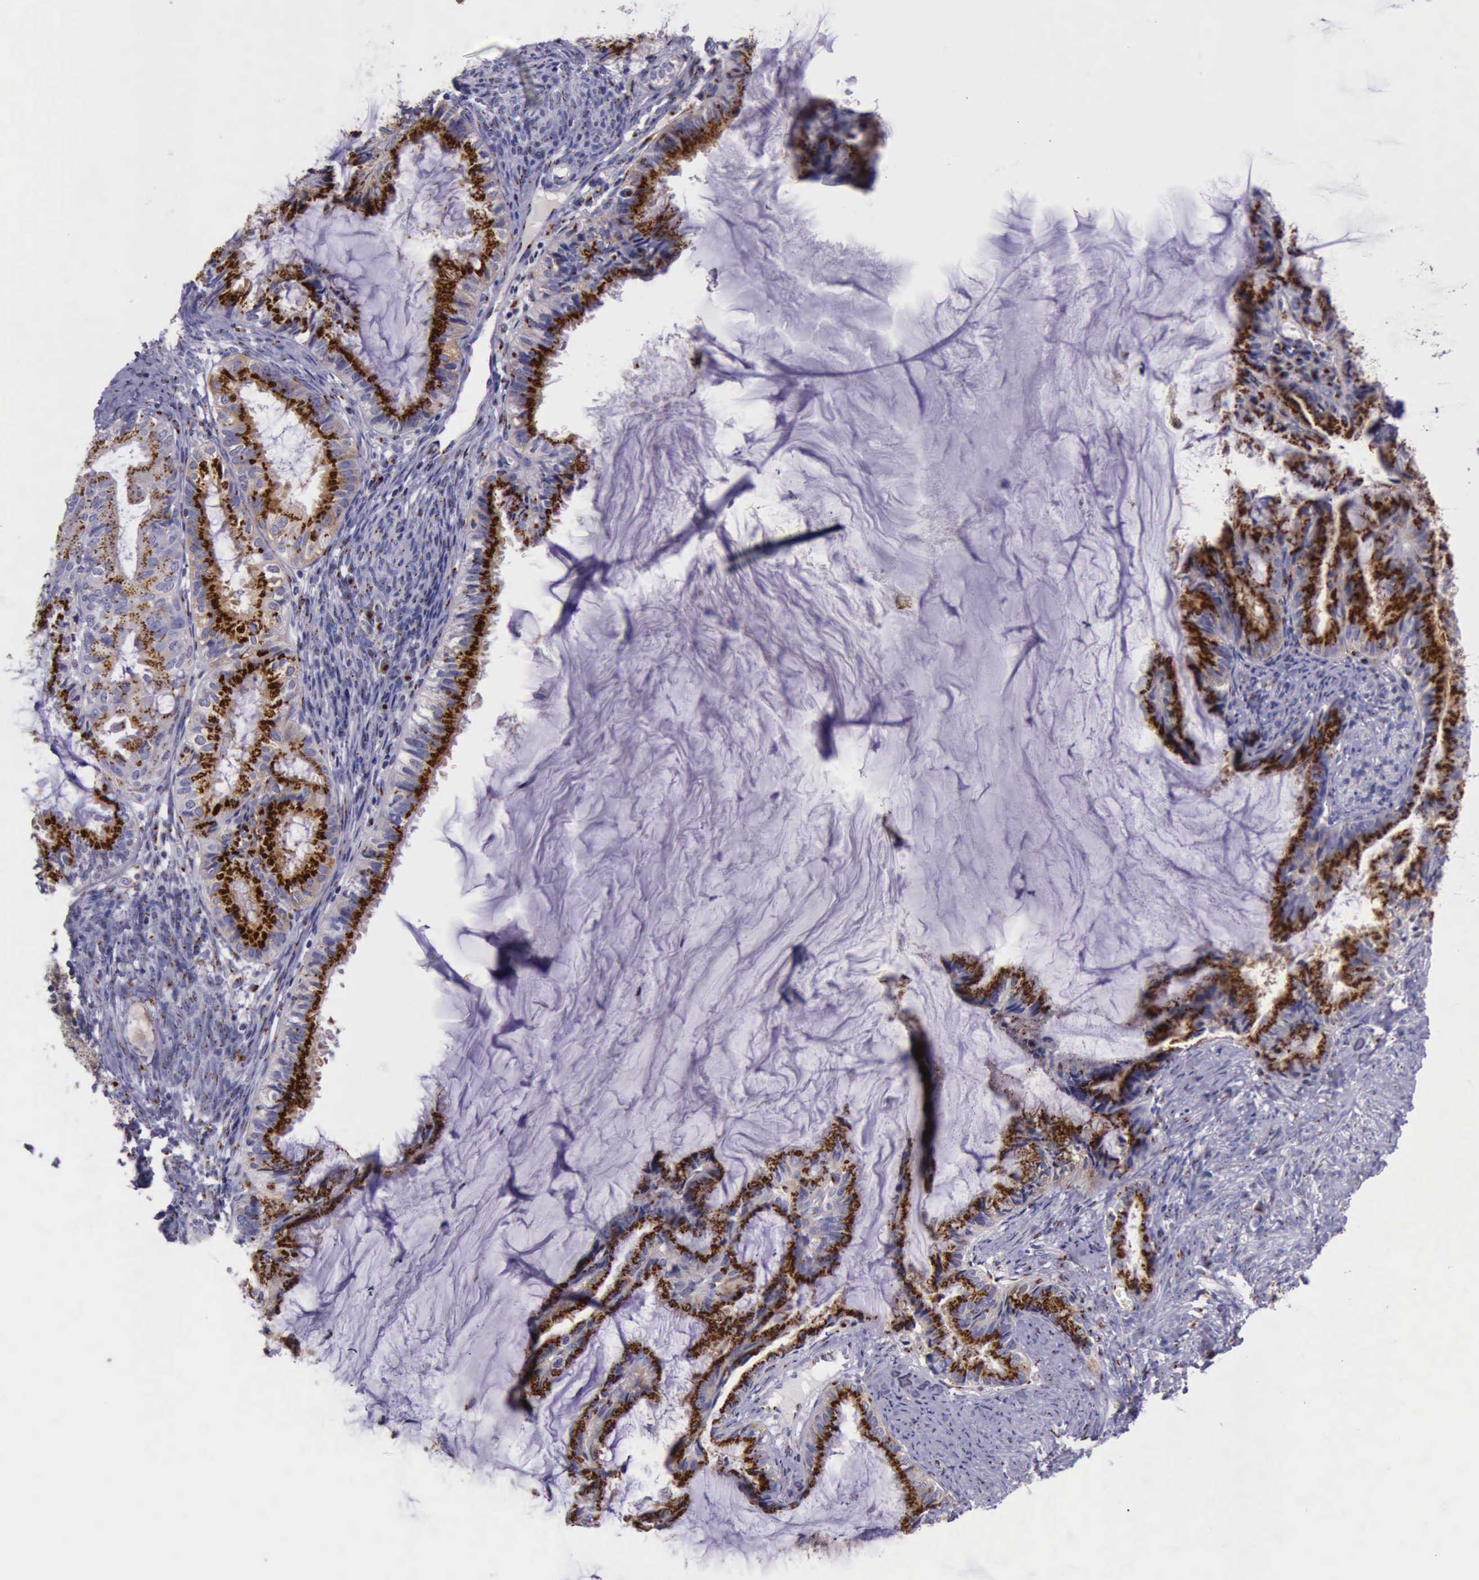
{"staining": {"intensity": "strong", "quantity": ">75%", "location": "cytoplasmic/membranous"}, "tissue": "endometrial cancer", "cell_type": "Tumor cells", "image_type": "cancer", "snomed": [{"axis": "morphology", "description": "Adenocarcinoma, NOS"}, {"axis": "topography", "description": "Endometrium"}], "caption": "Endometrial cancer (adenocarcinoma) stained with a protein marker shows strong staining in tumor cells.", "gene": "GOLGA5", "patient": {"sex": "female", "age": 86}}